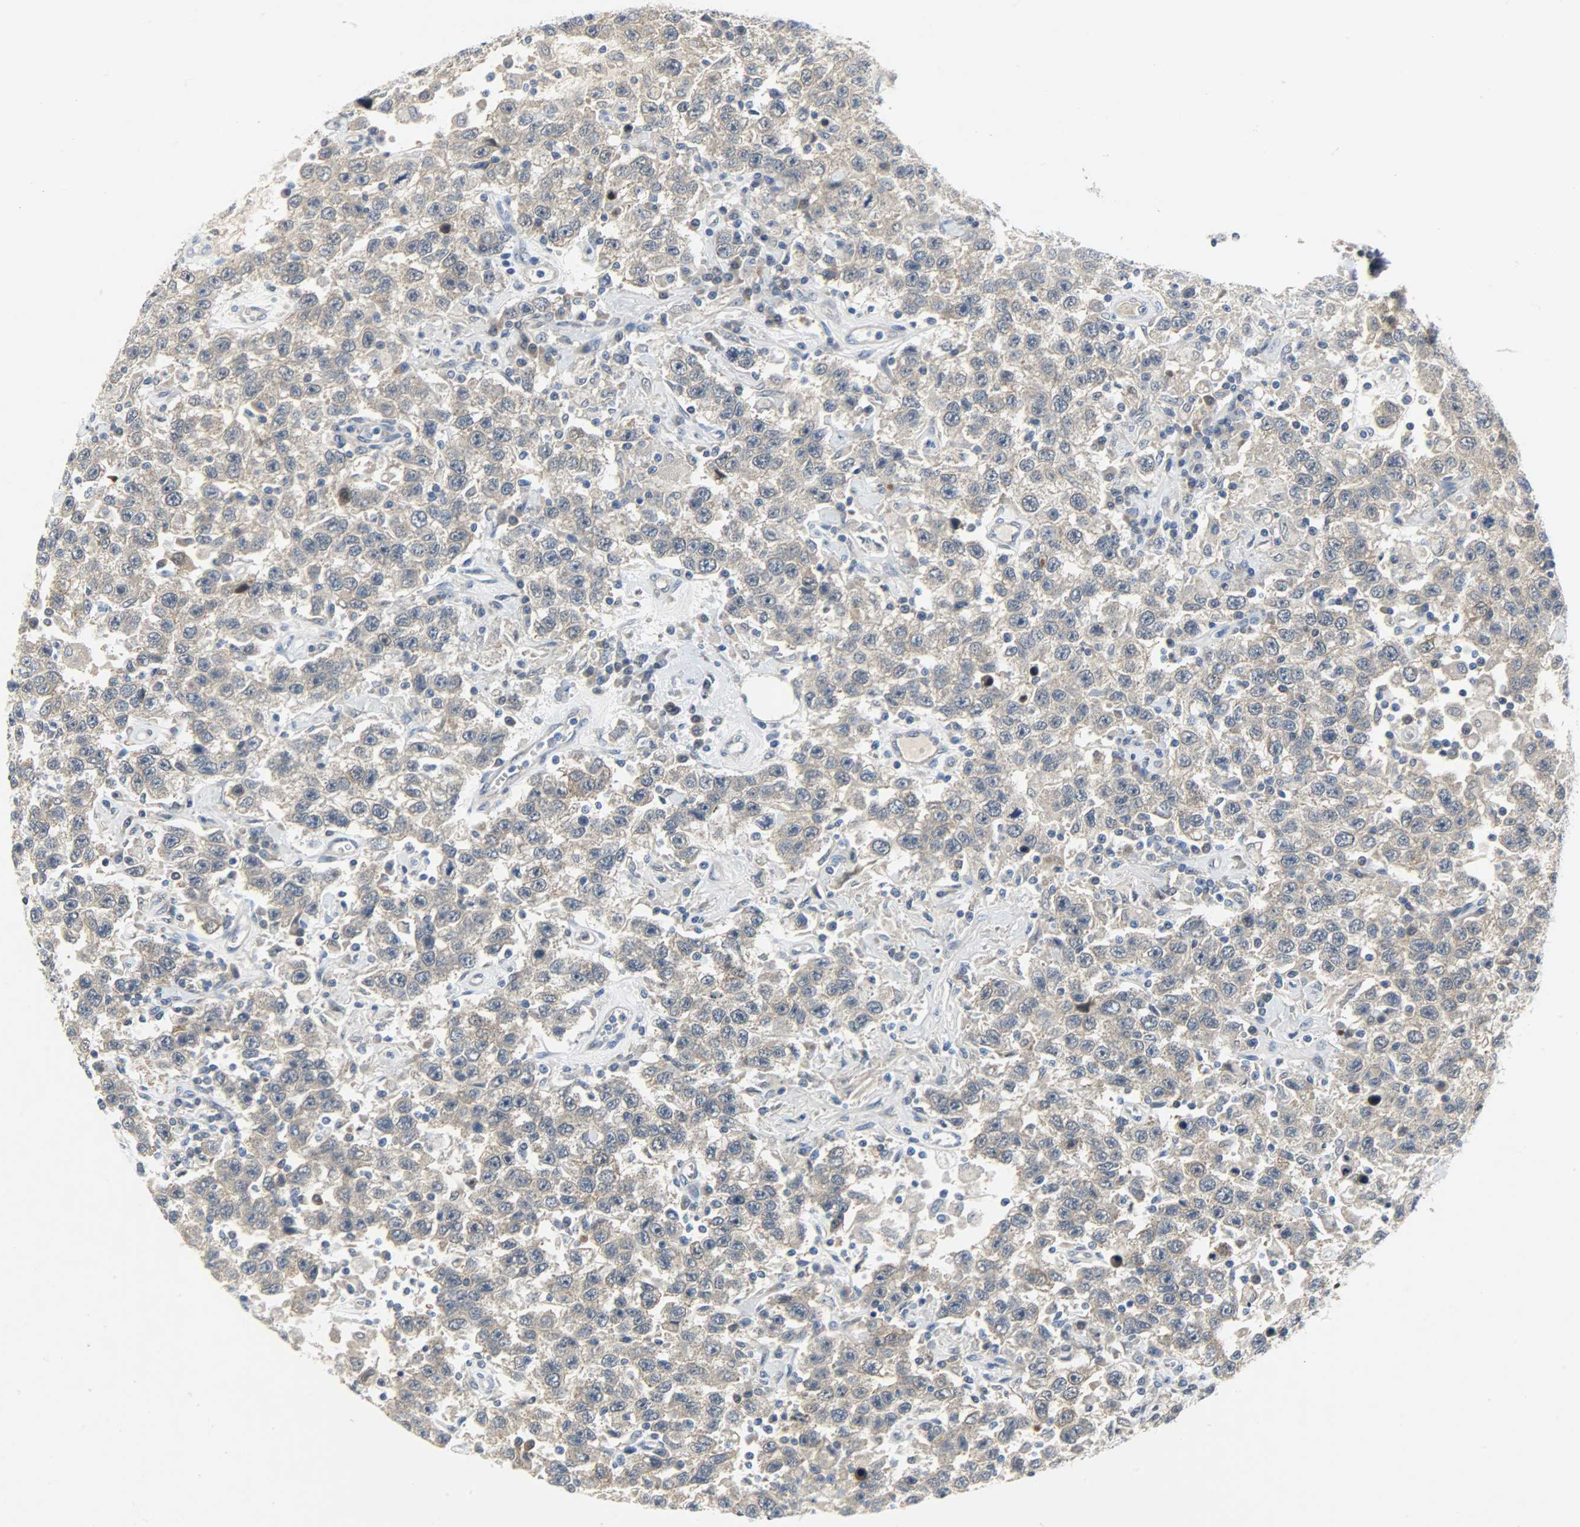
{"staining": {"intensity": "negative", "quantity": "none", "location": "none"}, "tissue": "testis cancer", "cell_type": "Tumor cells", "image_type": "cancer", "snomed": [{"axis": "morphology", "description": "Seminoma, NOS"}, {"axis": "topography", "description": "Testis"}], "caption": "Immunohistochemistry histopathology image of human testis cancer (seminoma) stained for a protein (brown), which shows no expression in tumor cells.", "gene": "EIF4EBP1", "patient": {"sex": "male", "age": 41}}